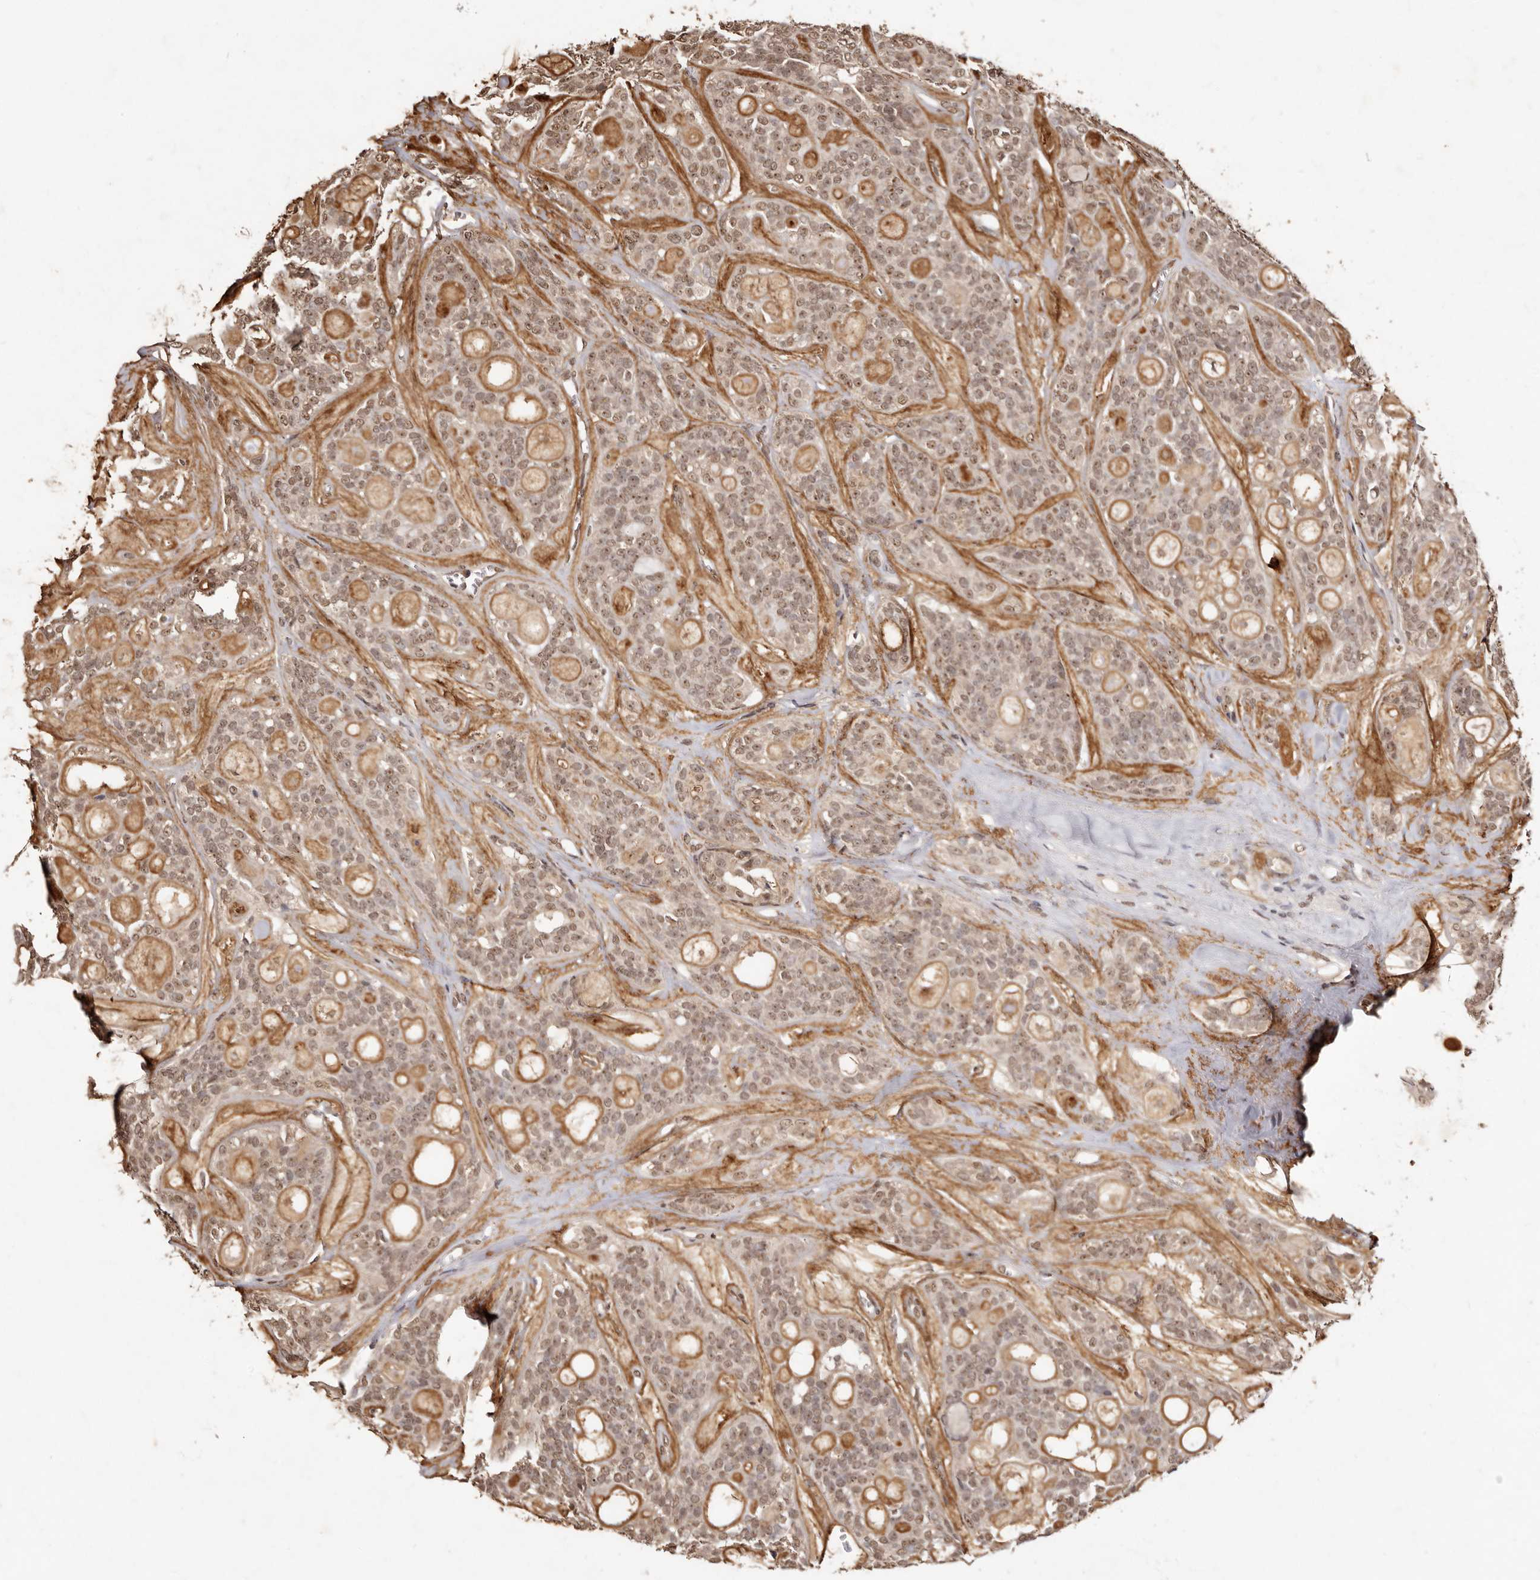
{"staining": {"intensity": "strong", "quantity": ">75%", "location": "cytoplasmic/membranous,nuclear"}, "tissue": "head and neck cancer", "cell_type": "Tumor cells", "image_type": "cancer", "snomed": [{"axis": "morphology", "description": "Adenocarcinoma, NOS"}, {"axis": "topography", "description": "Head-Neck"}], "caption": "A high-resolution histopathology image shows immunohistochemistry staining of adenocarcinoma (head and neck), which demonstrates strong cytoplasmic/membranous and nuclear staining in approximately >75% of tumor cells.", "gene": "NOTCH1", "patient": {"sex": "male", "age": 66}}